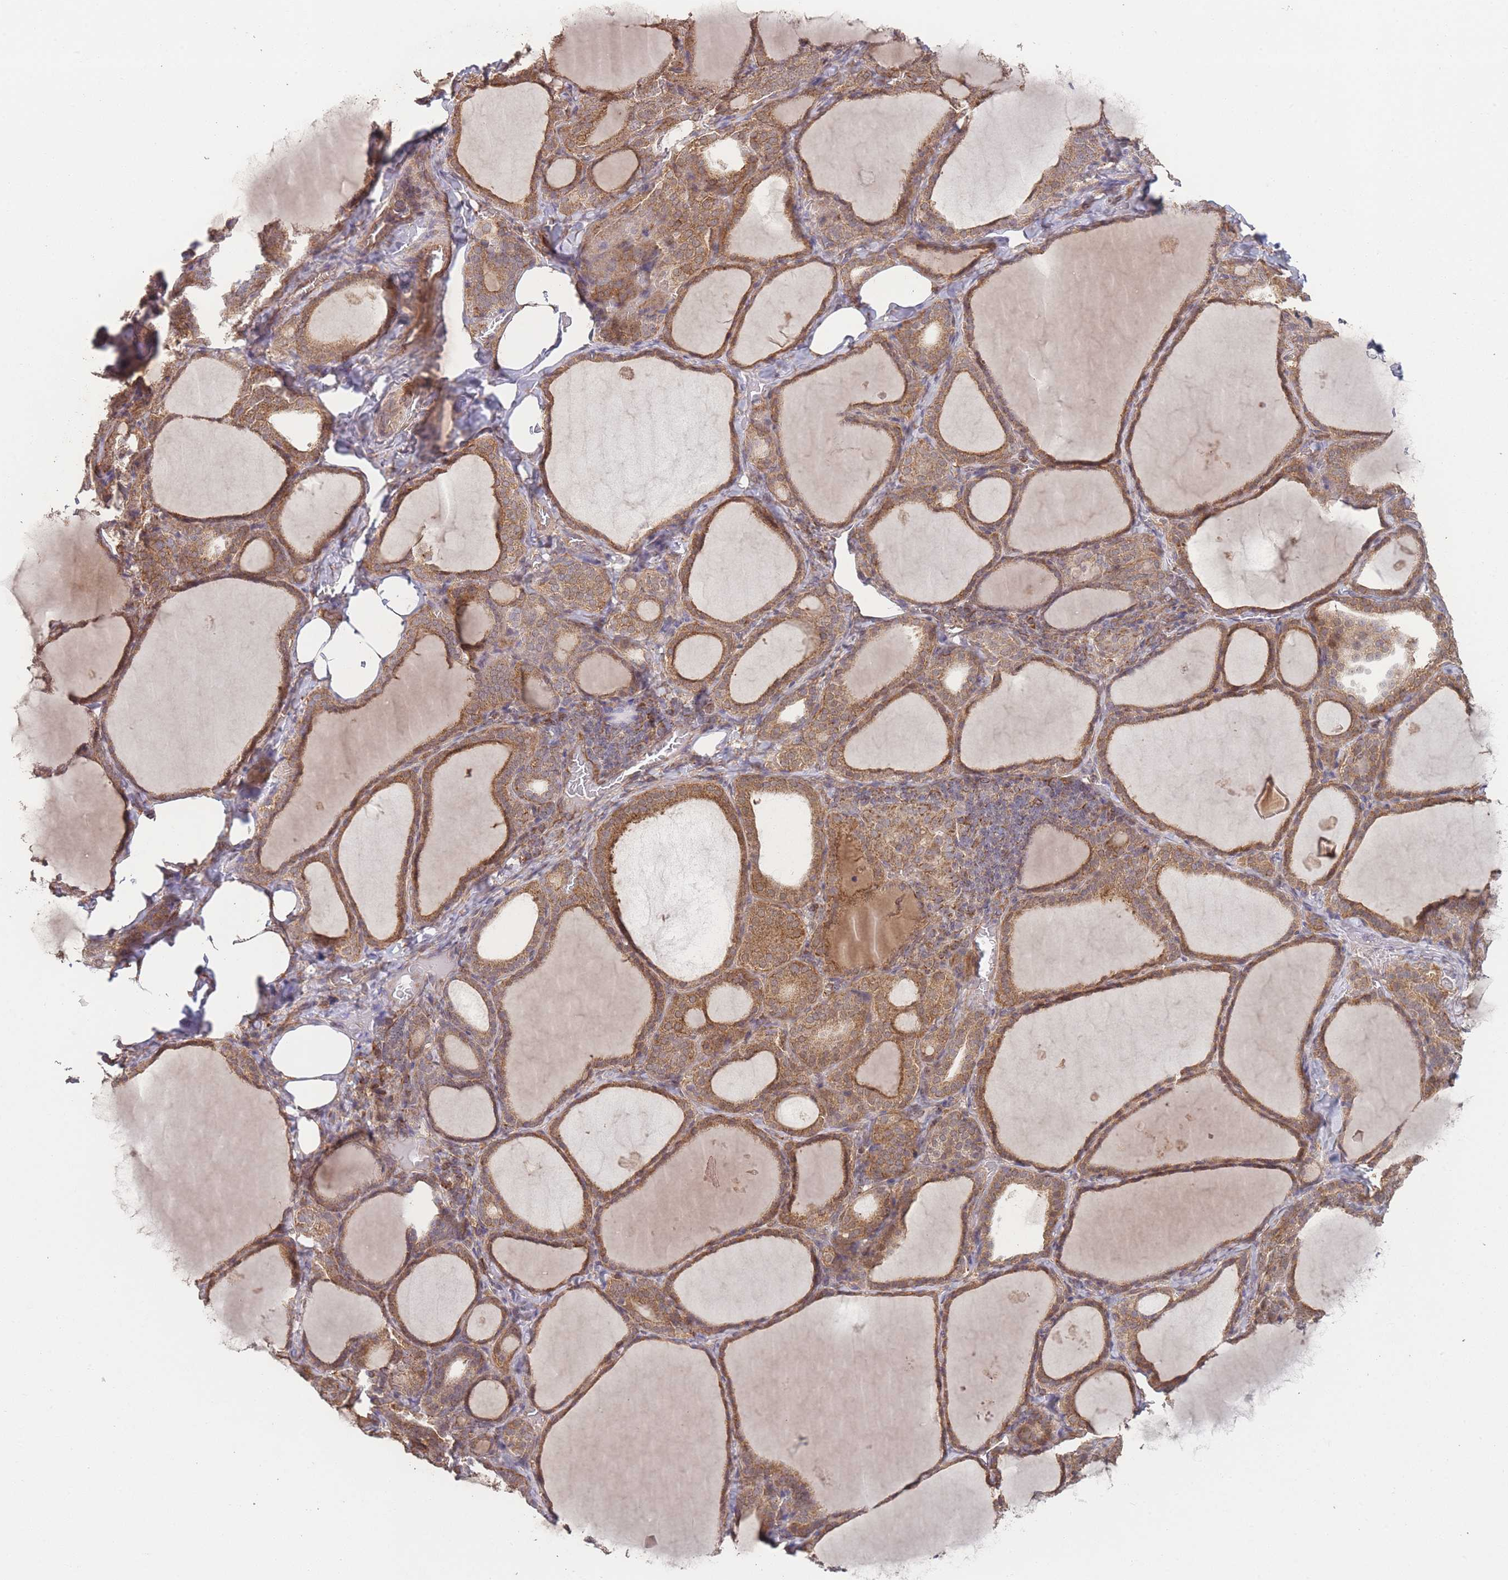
{"staining": {"intensity": "moderate", "quantity": ">75%", "location": "cytoplasmic/membranous"}, "tissue": "thyroid gland", "cell_type": "Glandular cells", "image_type": "normal", "snomed": [{"axis": "morphology", "description": "Normal tissue, NOS"}, {"axis": "topography", "description": "Thyroid gland"}], "caption": "Thyroid gland stained with a brown dye exhibits moderate cytoplasmic/membranous positive staining in approximately >75% of glandular cells.", "gene": "PXMP4", "patient": {"sex": "female", "age": 39}}